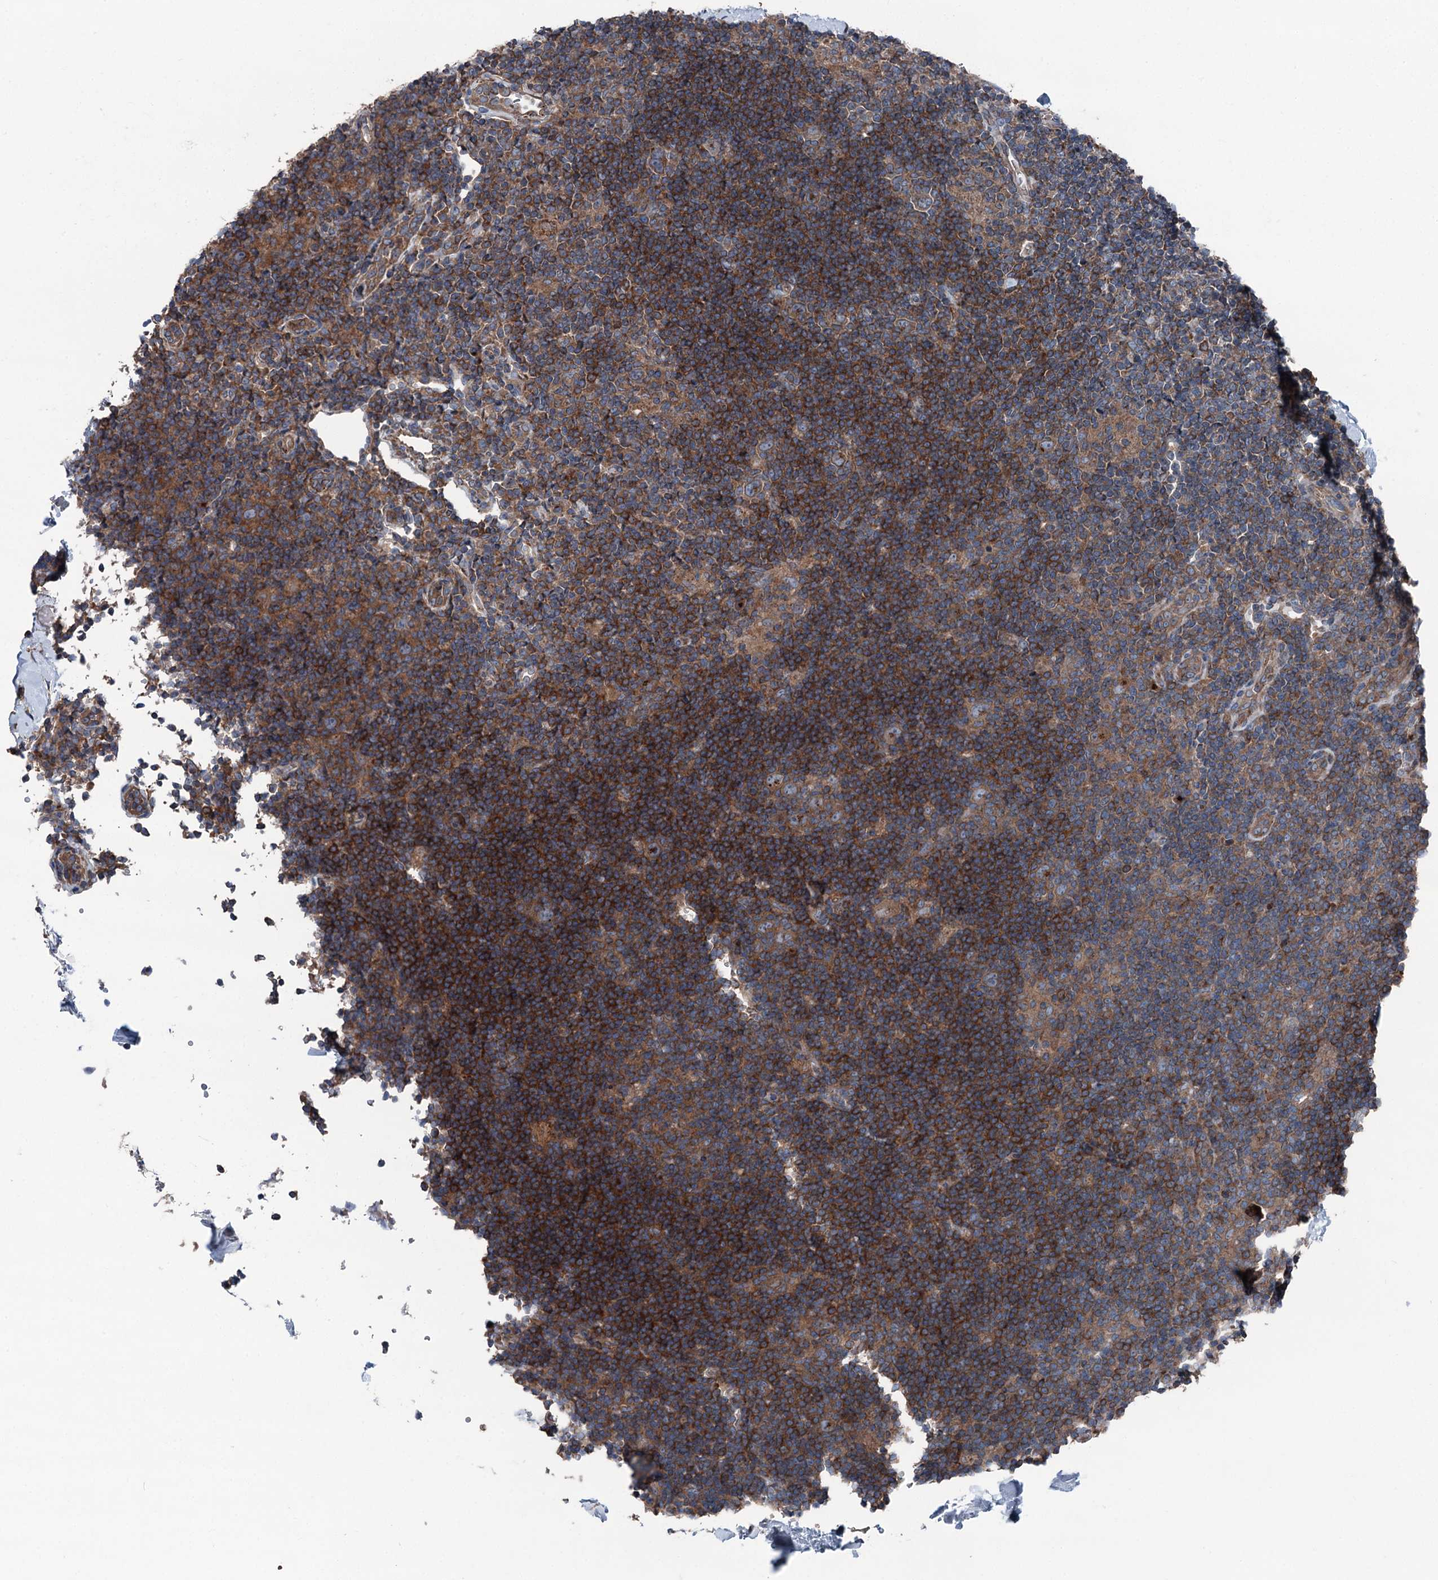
{"staining": {"intensity": "moderate", "quantity": ">75%", "location": "cytoplasmic/membranous"}, "tissue": "lymphoma", "cell_type": "Tumor cells", "image_type": "cancer", "snomed": [{"axis": "morphology", "description": "Hodgkin's disease, NOS"}, {"axis": "topography", "description": "Lymph node"}], "caption": "Immunohistochemistry (IHC) micrograph of human lymphoma stained for a protein (brown), which demonstrates medium levels of moderate cytoplasmic/membranous staining in about >75% of tumor cells.", "gene": "RUFY1", "patient": {"sex": "female", "age": 57}}